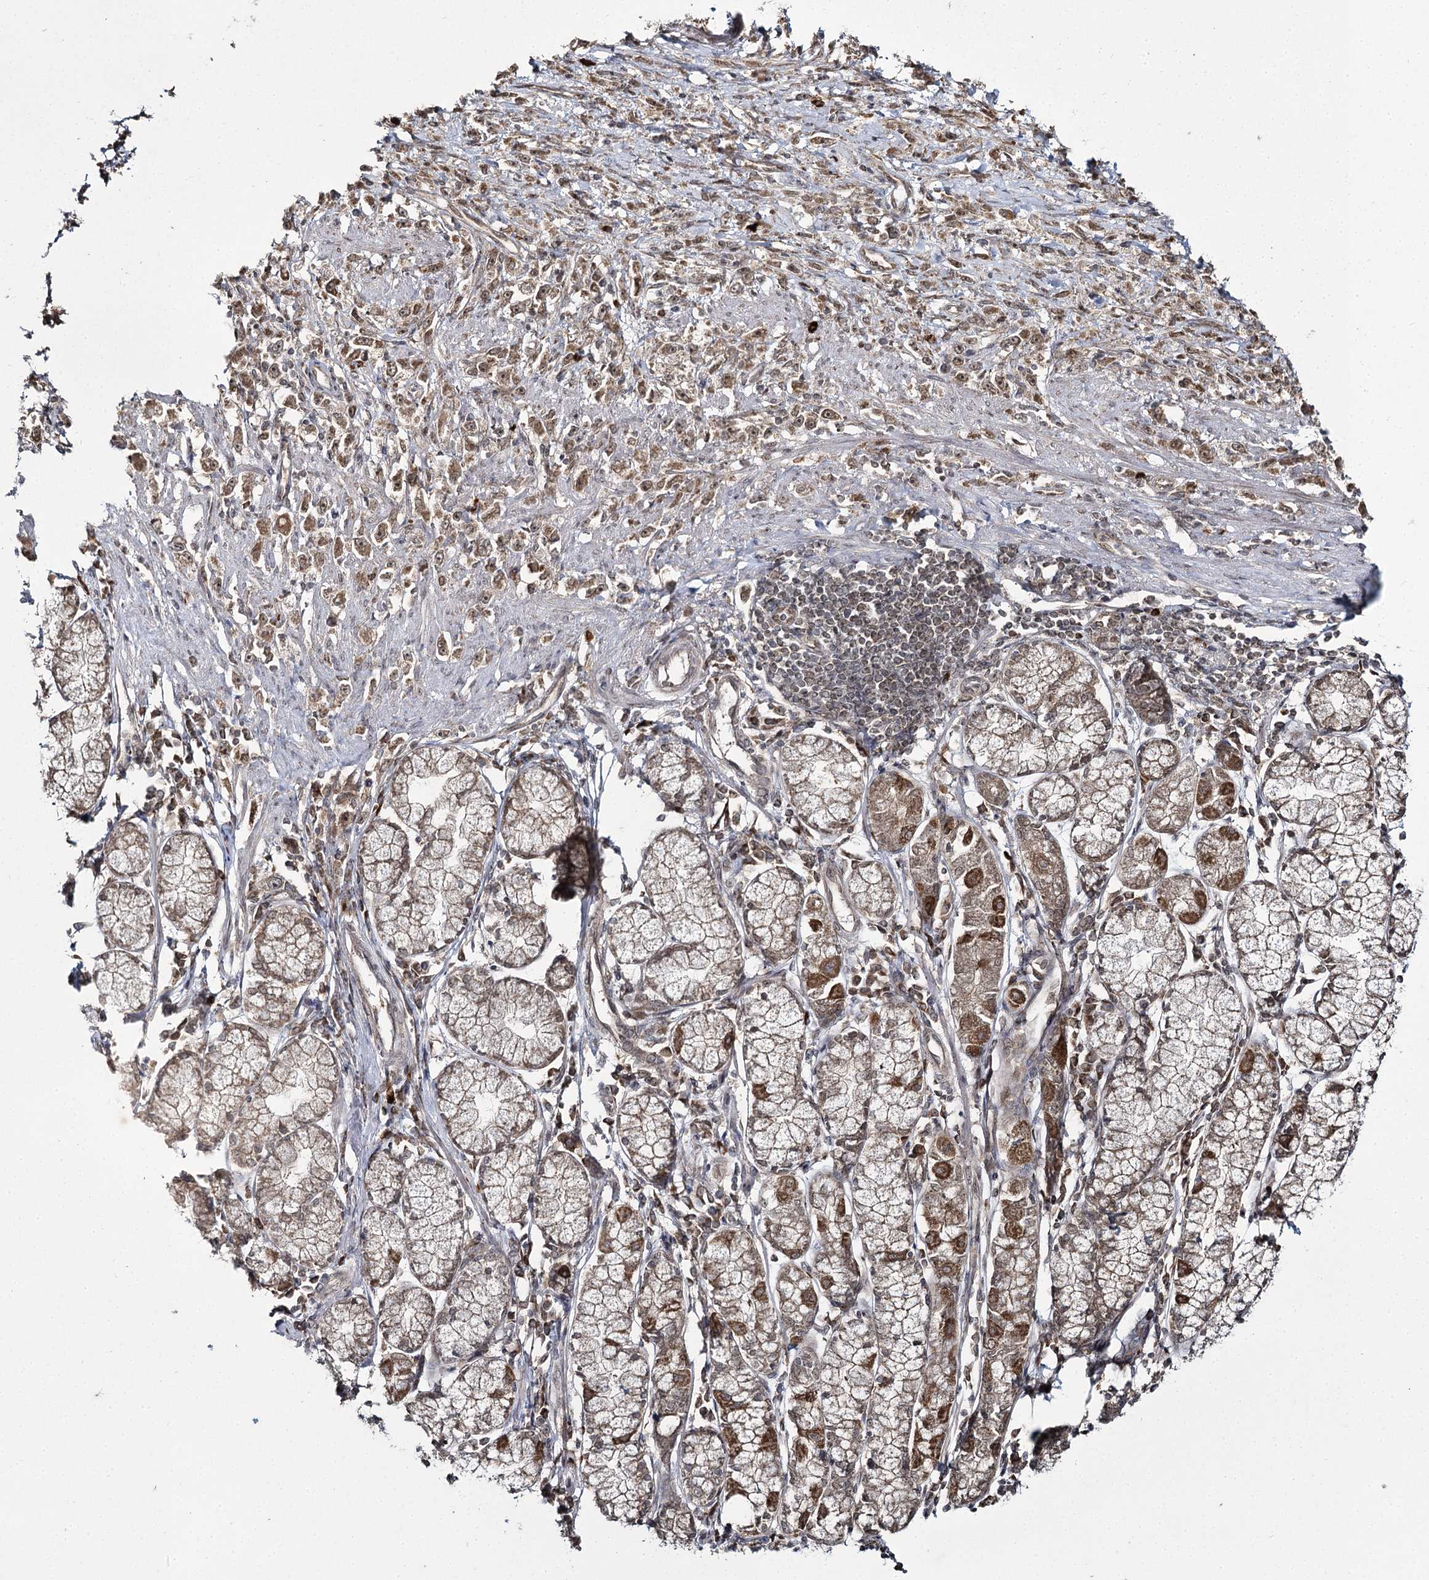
{"staining": {"intensity": "weak", "quantity": ">75%", "location": "cytoplasmic/membranous,nuclear"}, "tissue": "stomach cancer", "cell_type": "Tumor cells", "image_type": "cancer", "snomed": [{"axis": "morphology", "description": "Adenocarcinoma, NOS"}, {"axis": "topography", "description": "Stomach"}], "caption": "Immunohistochemistry (IHC) photomicrograph of neoplastic tissue: stomach cancer stained using IHC shows low levels of weak protein expression localized specifically in the cytoplasmic/membranous and nuclear of tumor cells, appearing as a cytoplasmic/membranous and nuclear brown color.", "gene": "TRNT1", "patient": {"sex": "female", "age": 59}}